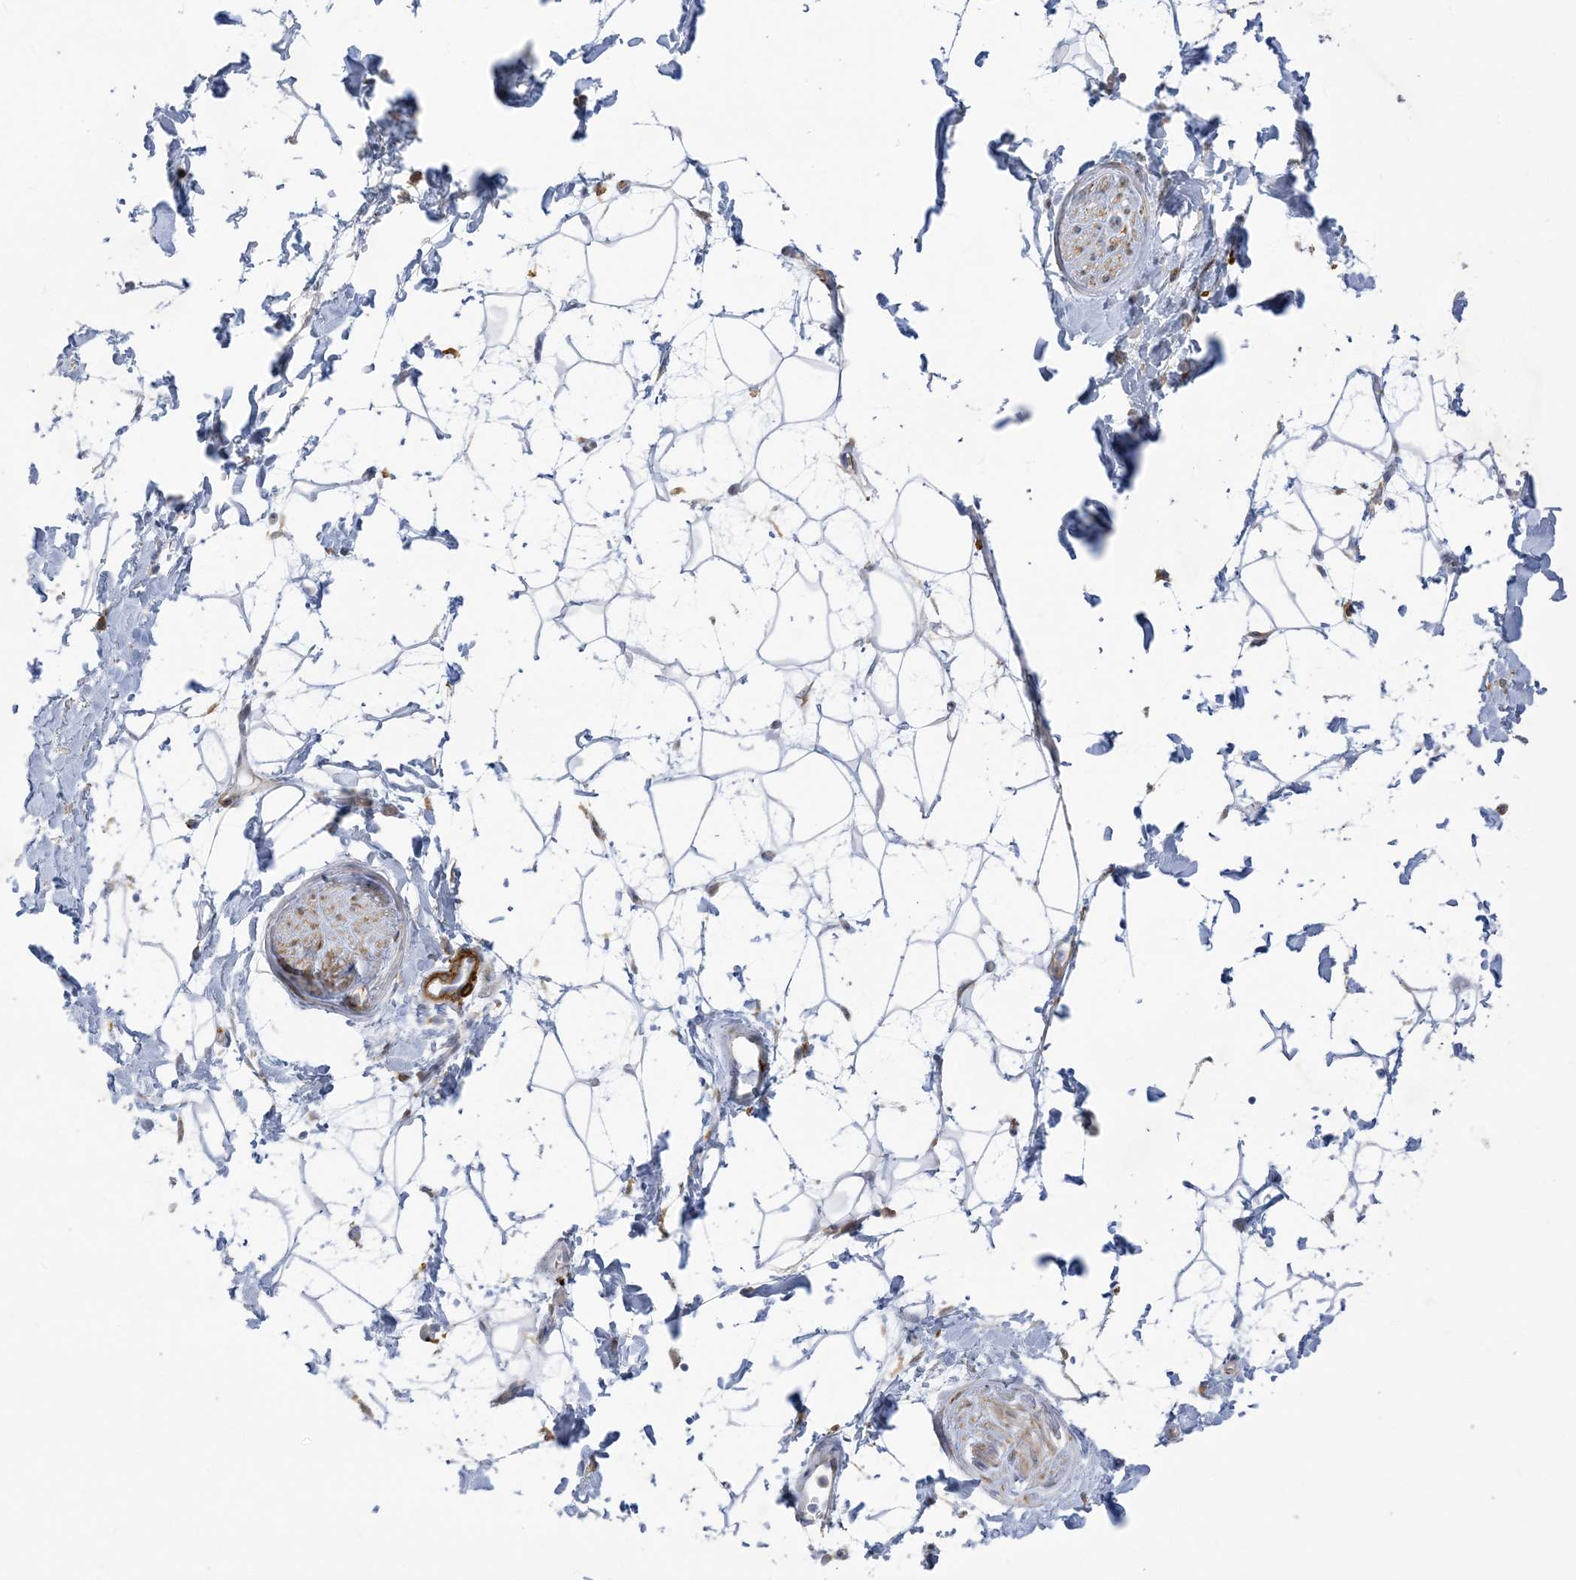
{"staining": {"intensity": "negative", "quantity": "none", "location": "none"}, "tissue": "adipose tissue", "cell_type": "Adipocytes", "image_type": "normal", "snomed": [{"axis": "morphology", "description": "Normal tissue, NOS"}, {"axis": "topography", "description": "Soft tissue"}], "caption": "DAB (3,3'-diaminobenzidine) immunohistochemical staining of benign adipose tissue demonstrates no significant staining in adipocytes.", "gene": "ICMT", "patient": {"sex": "male", "age": 72}}